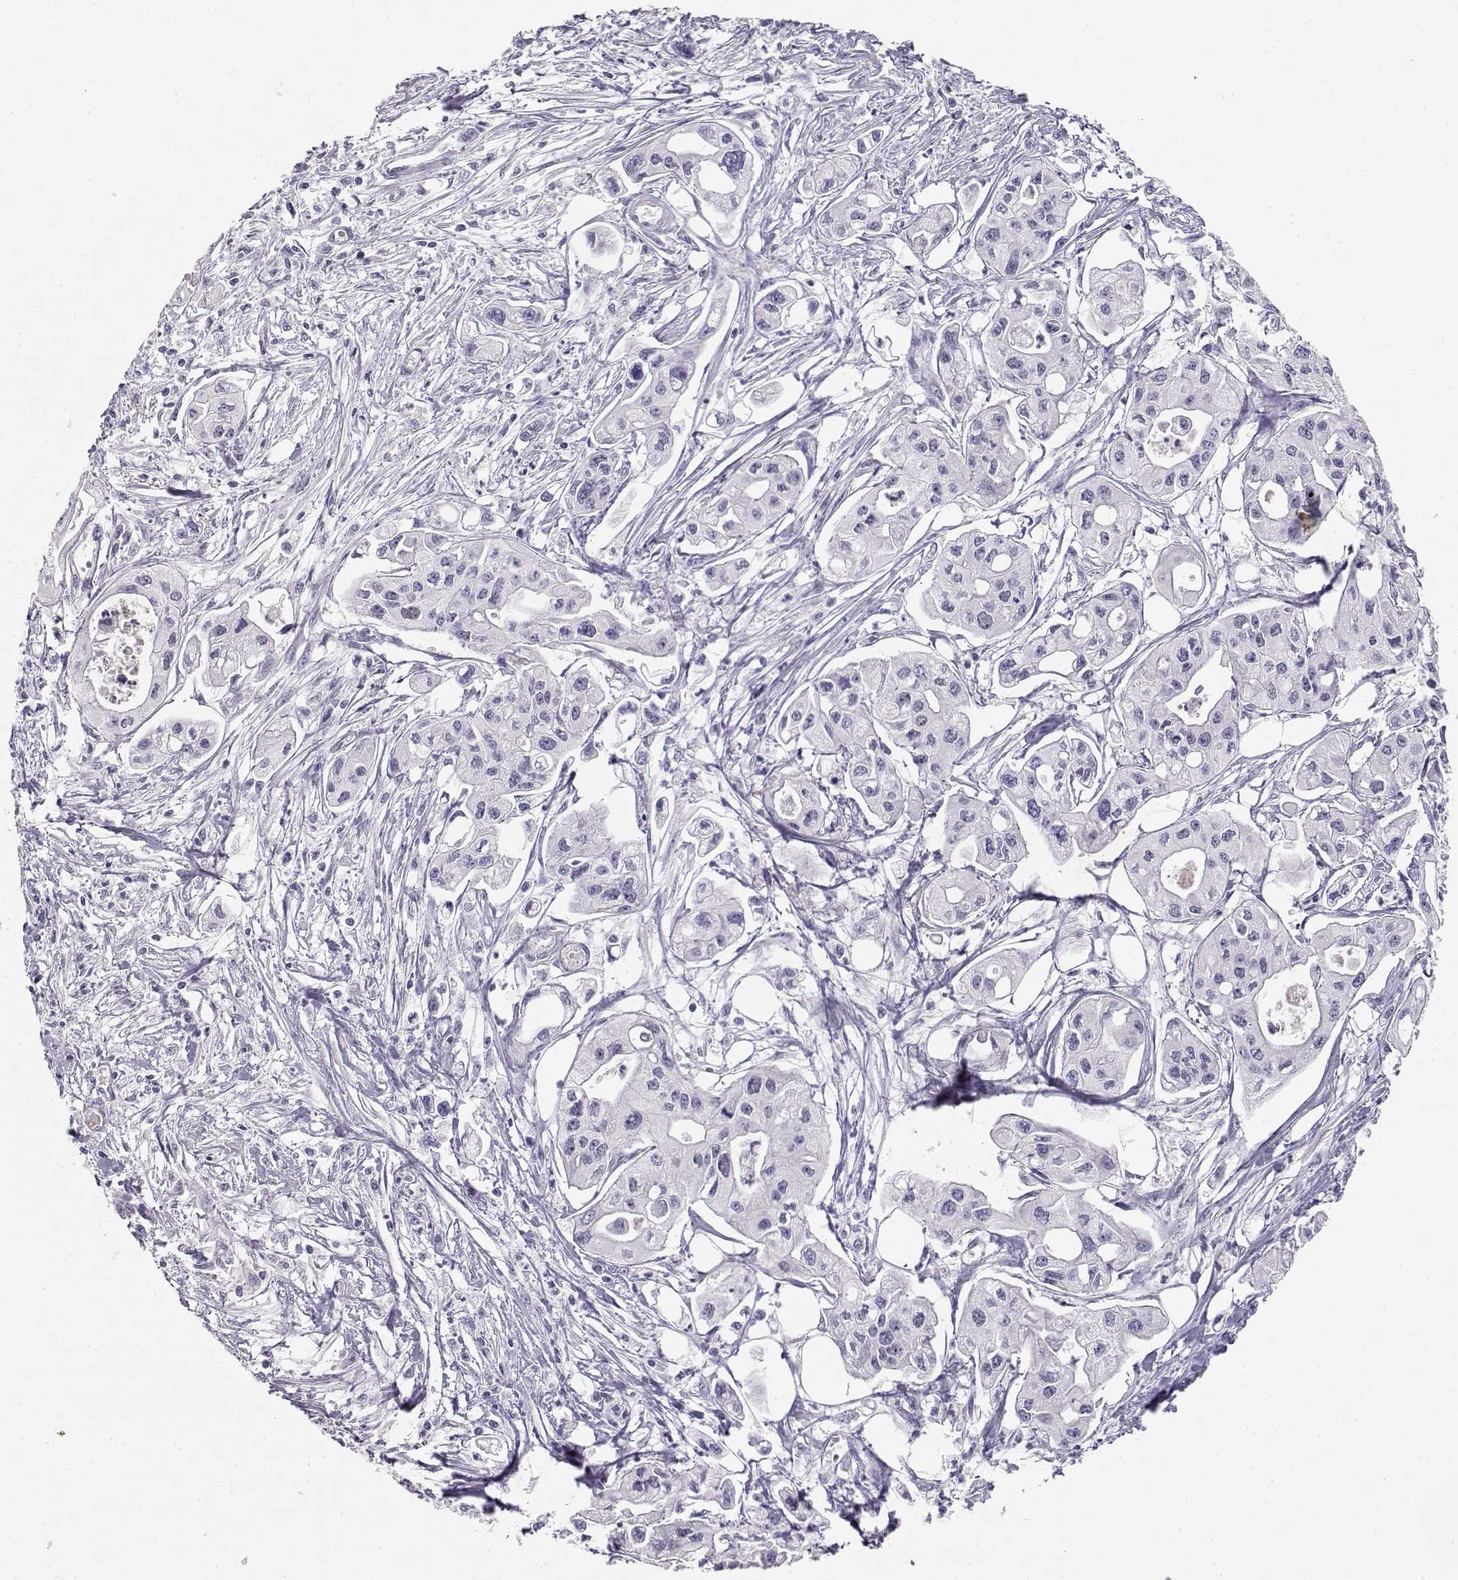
{"staining": {"intensity": "negative", "quantity": "none", "location": "none"}, "tissue": "pancreatic cancer", "cell_type": "Tumor cells", "image_type": "cancer", "snomed": [{"axis": "morphology", "description": "Adenocarcinoma, NOS"}, {"axis": "topography", "description": "Pancreas"}], "caption": "Adenocarcinoma (pancreatic) was stained to show a protein in brown. There is no significant staining in tumor cells.", "gene": "OPN5", "patient": {"sex": "male", "age": 70}}